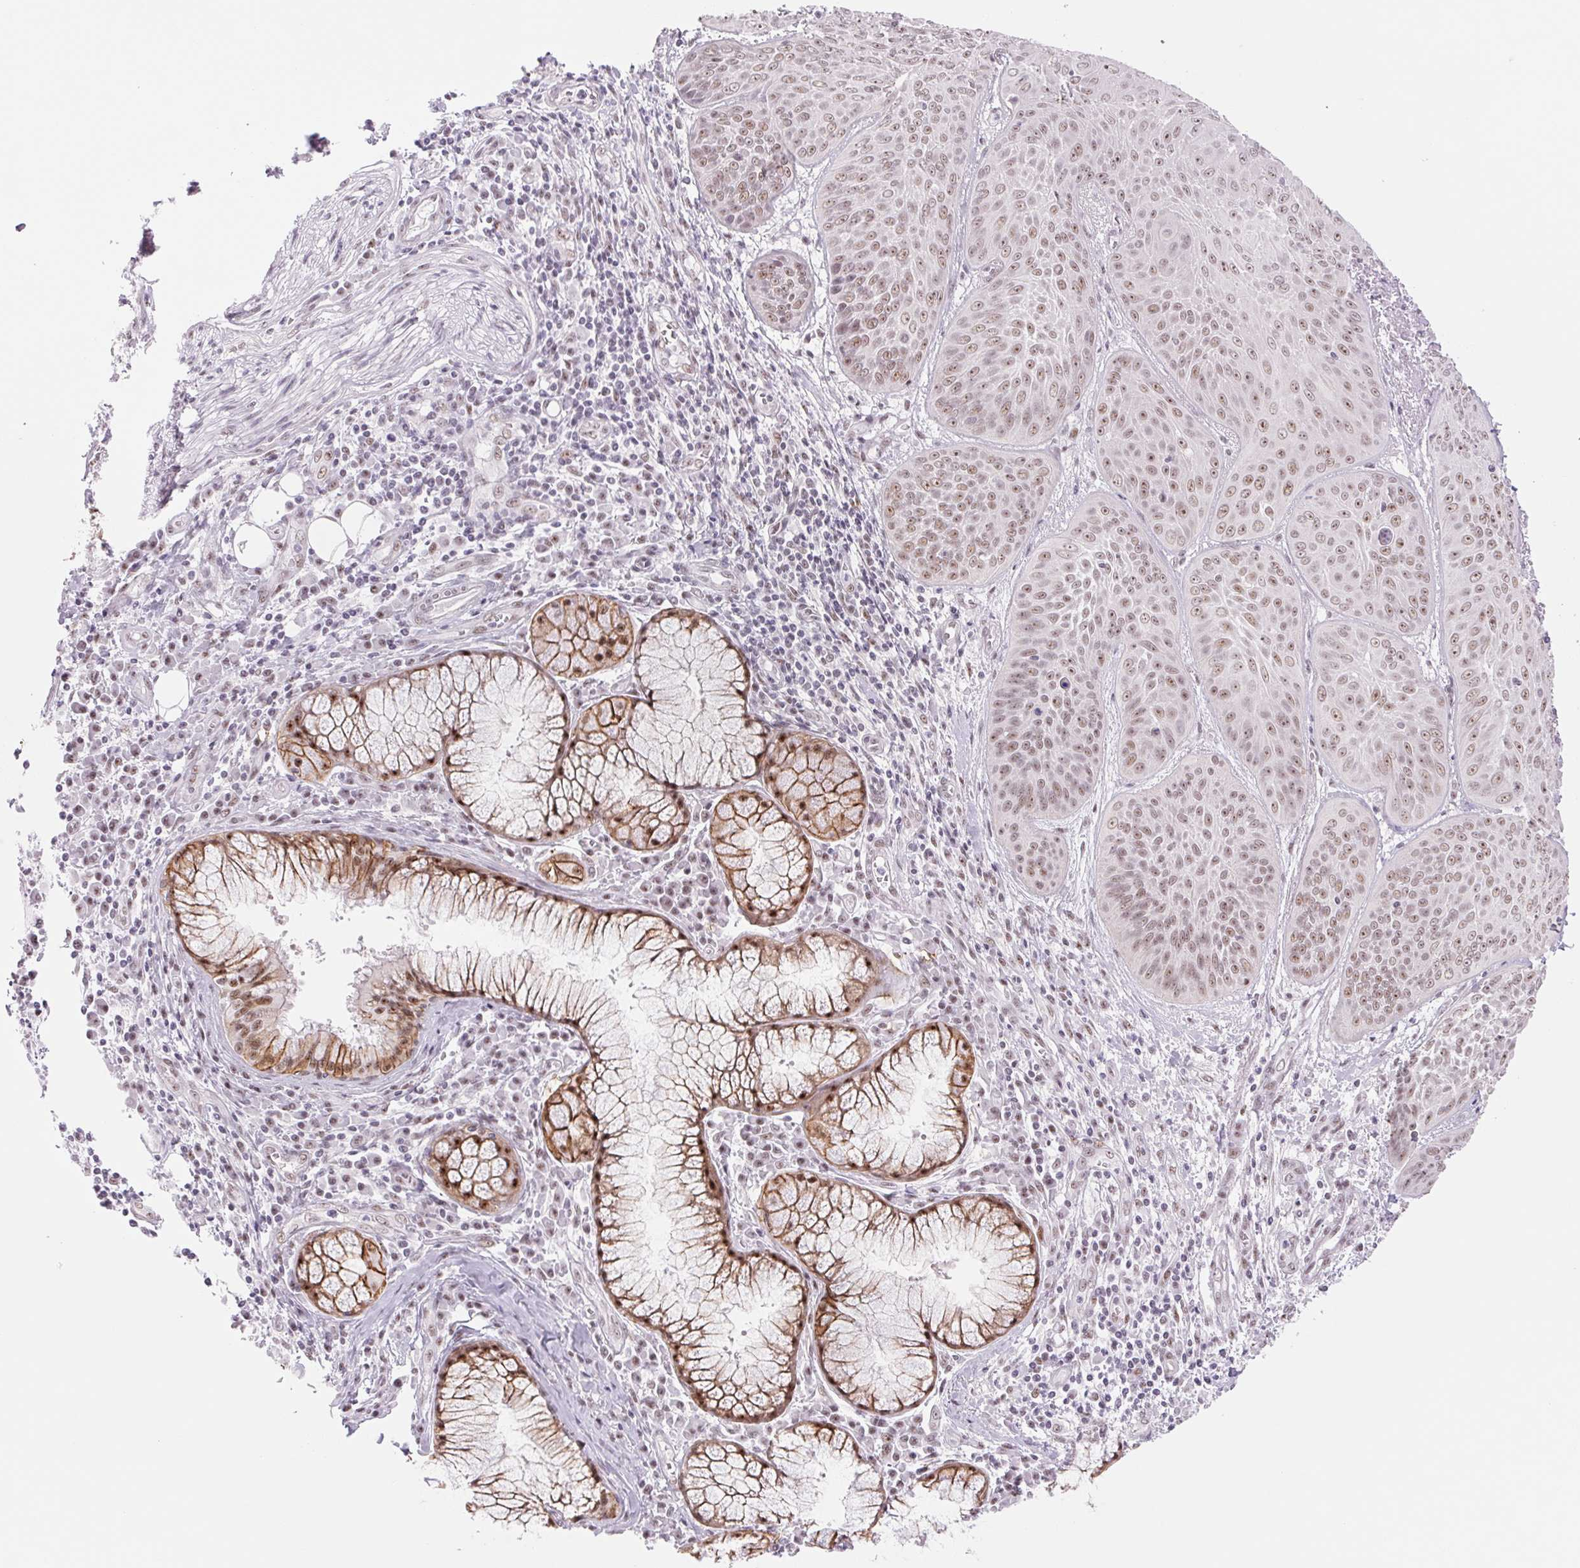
{"staining": {"intensity": "weak", "quantity": ">75%", "location": "nuclear"}, "tissue": "lung cancer", "cell_type": "Tumor cells", "image_type": "cancer", "snomed": [{"axis": "morphology", "description": "Squamous cell carcinoma, NOS"}, {"axis": "topography", "description": "Lung"}], "caption": "Brown immunohistochemical staining in human lung cancer (squamous cell carcinoma) exhibits weak nuclear positivity in approximately >75% of tumor cells. (IHC, brightfield microscopy, high magnification).", "gene": "ZC3H14", "patient": {"sex": "male", "age": 74}}